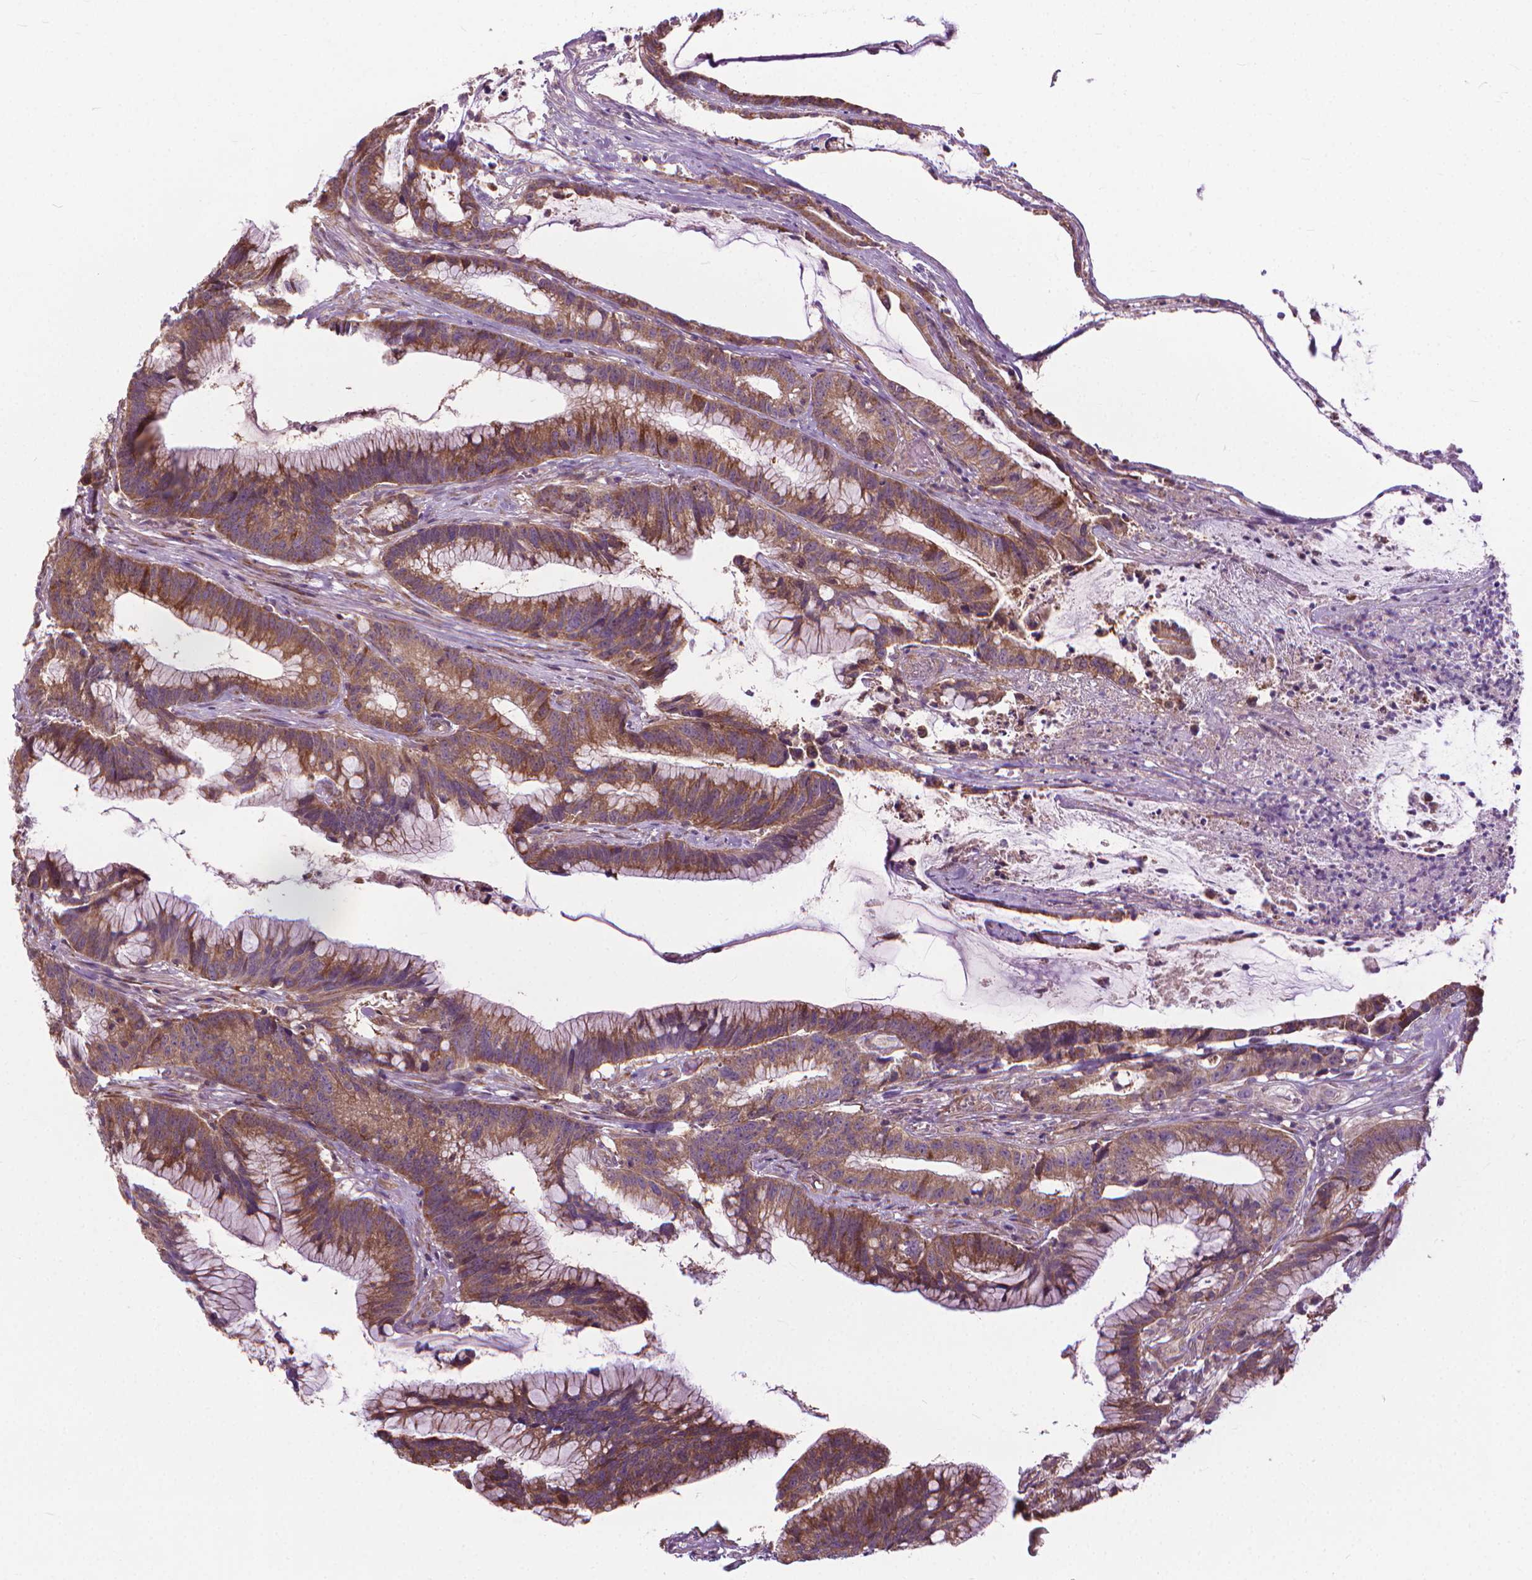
{"staining": {"intensity": "moderate", "quantity": ">75%", "location": "cytoplasmic/membranous"}, "tissue": "colorectal cancer", "cell_type": "Tumor cells", "image_type": "cancer", "snomed": [{"axis": "morphology", "description": "Adenocarcinoma, NOS"}, {"axis": "topography", "description": "Colon"}], "caption": "Human colorectal cancer stained for a protein (brown) exhibits moderate cytoplasmic/membranous positive staining in approximately >75% of tumor cells.", "gene": "NUDT1", "patient": {"sex": "female", "age": 78}}